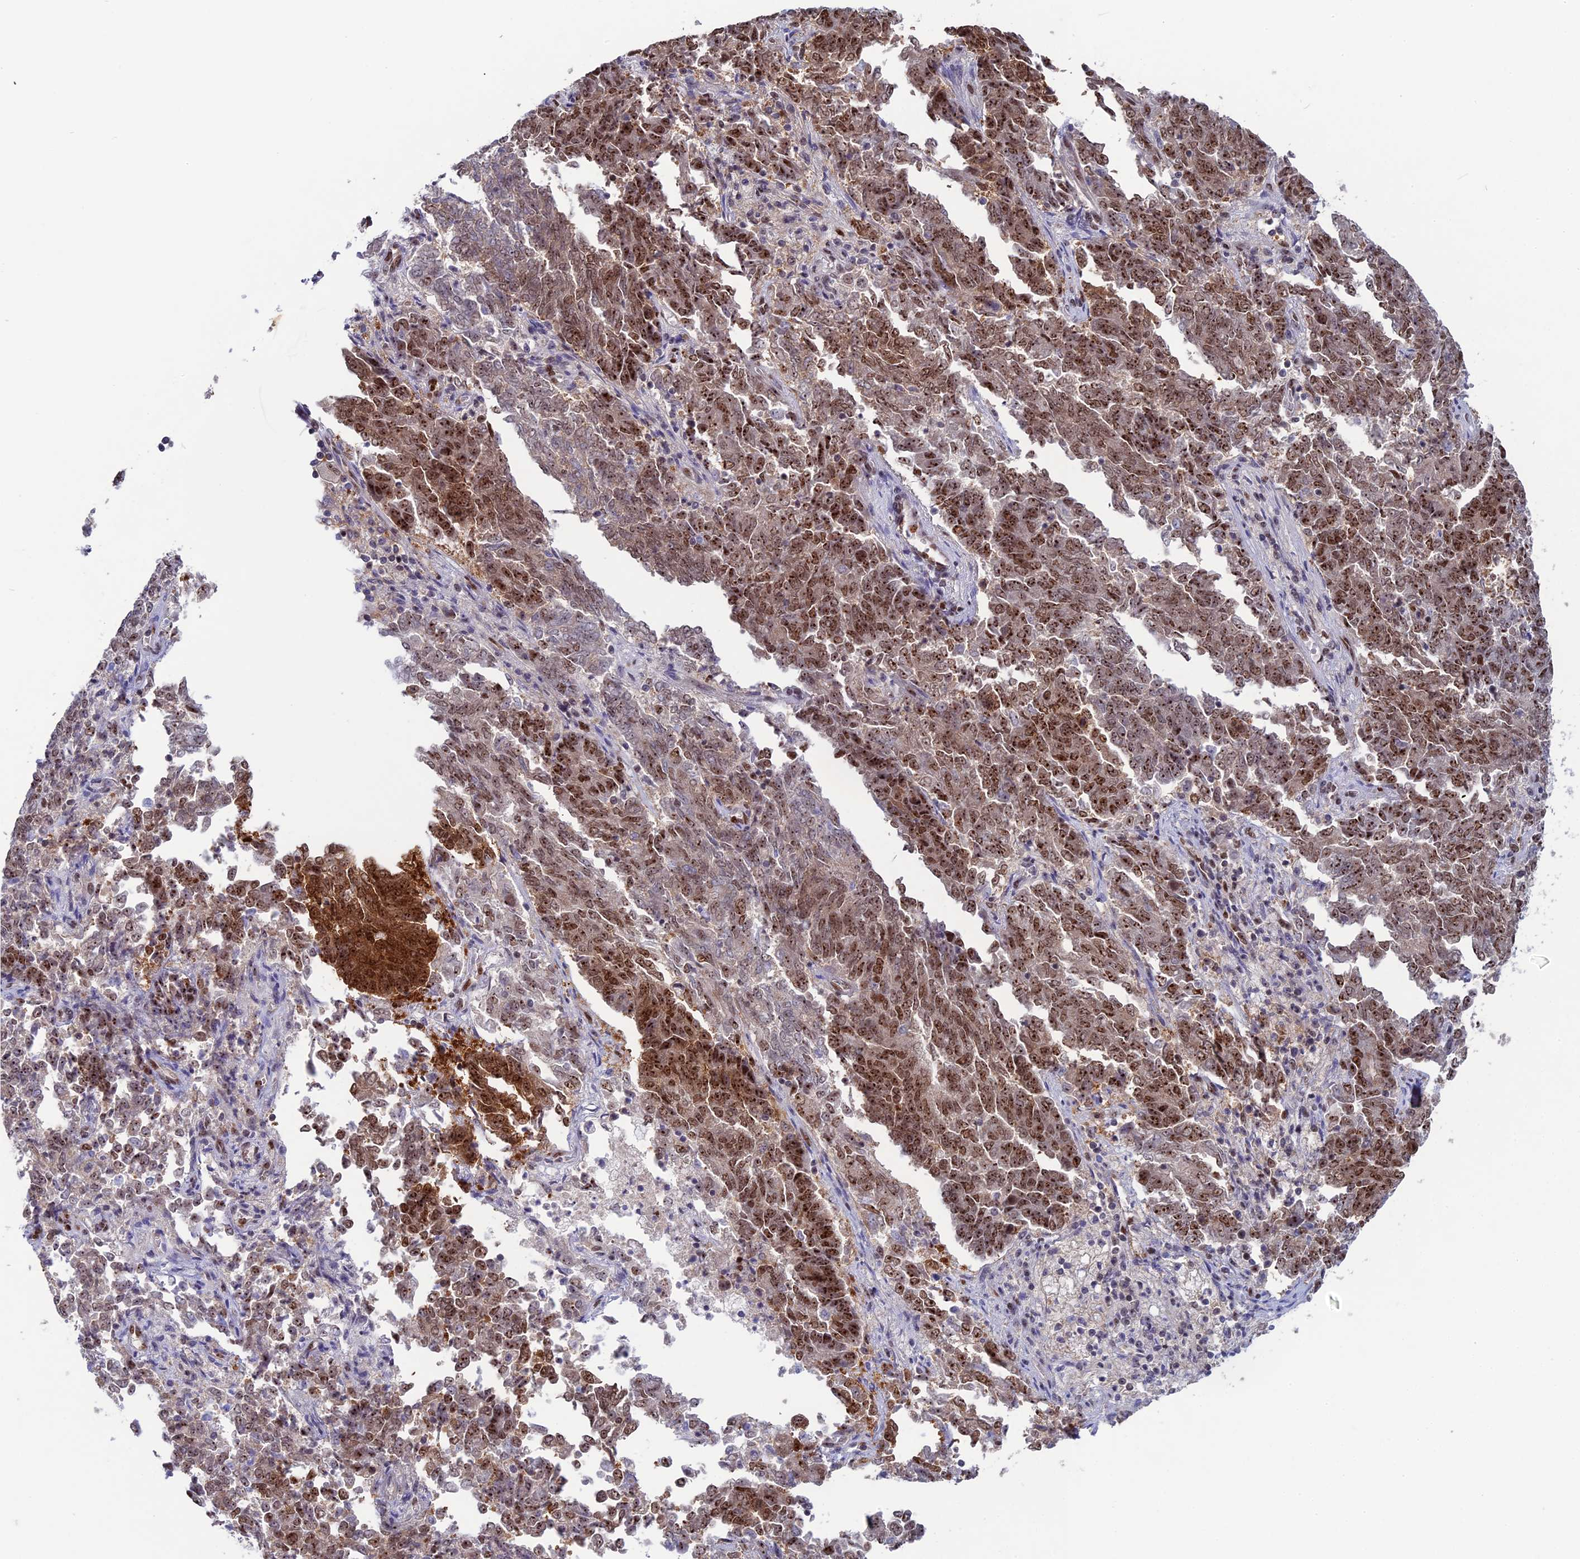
{"staining": {"intensity": "moderate", "quantity": ">75%", "location": "nuclear"}, "tissue": "endometrial cancer", "cell_type": "Tumor cells", "image_type": "cancer", "snomed": [{"axis": "morphology", "description": "Adenocarcinoma, NOS"}, {"axis": "topography", "description": "Endometrium"}], "caption": "Moderate nuclear staining for a protein is appreciated in approximately >75% of tumor cells of endometrial adenocarcinoma using immunohistochemistry (IHC).", "gene": "CCDC86", "patient": {"sex": "female", "age": 80}}